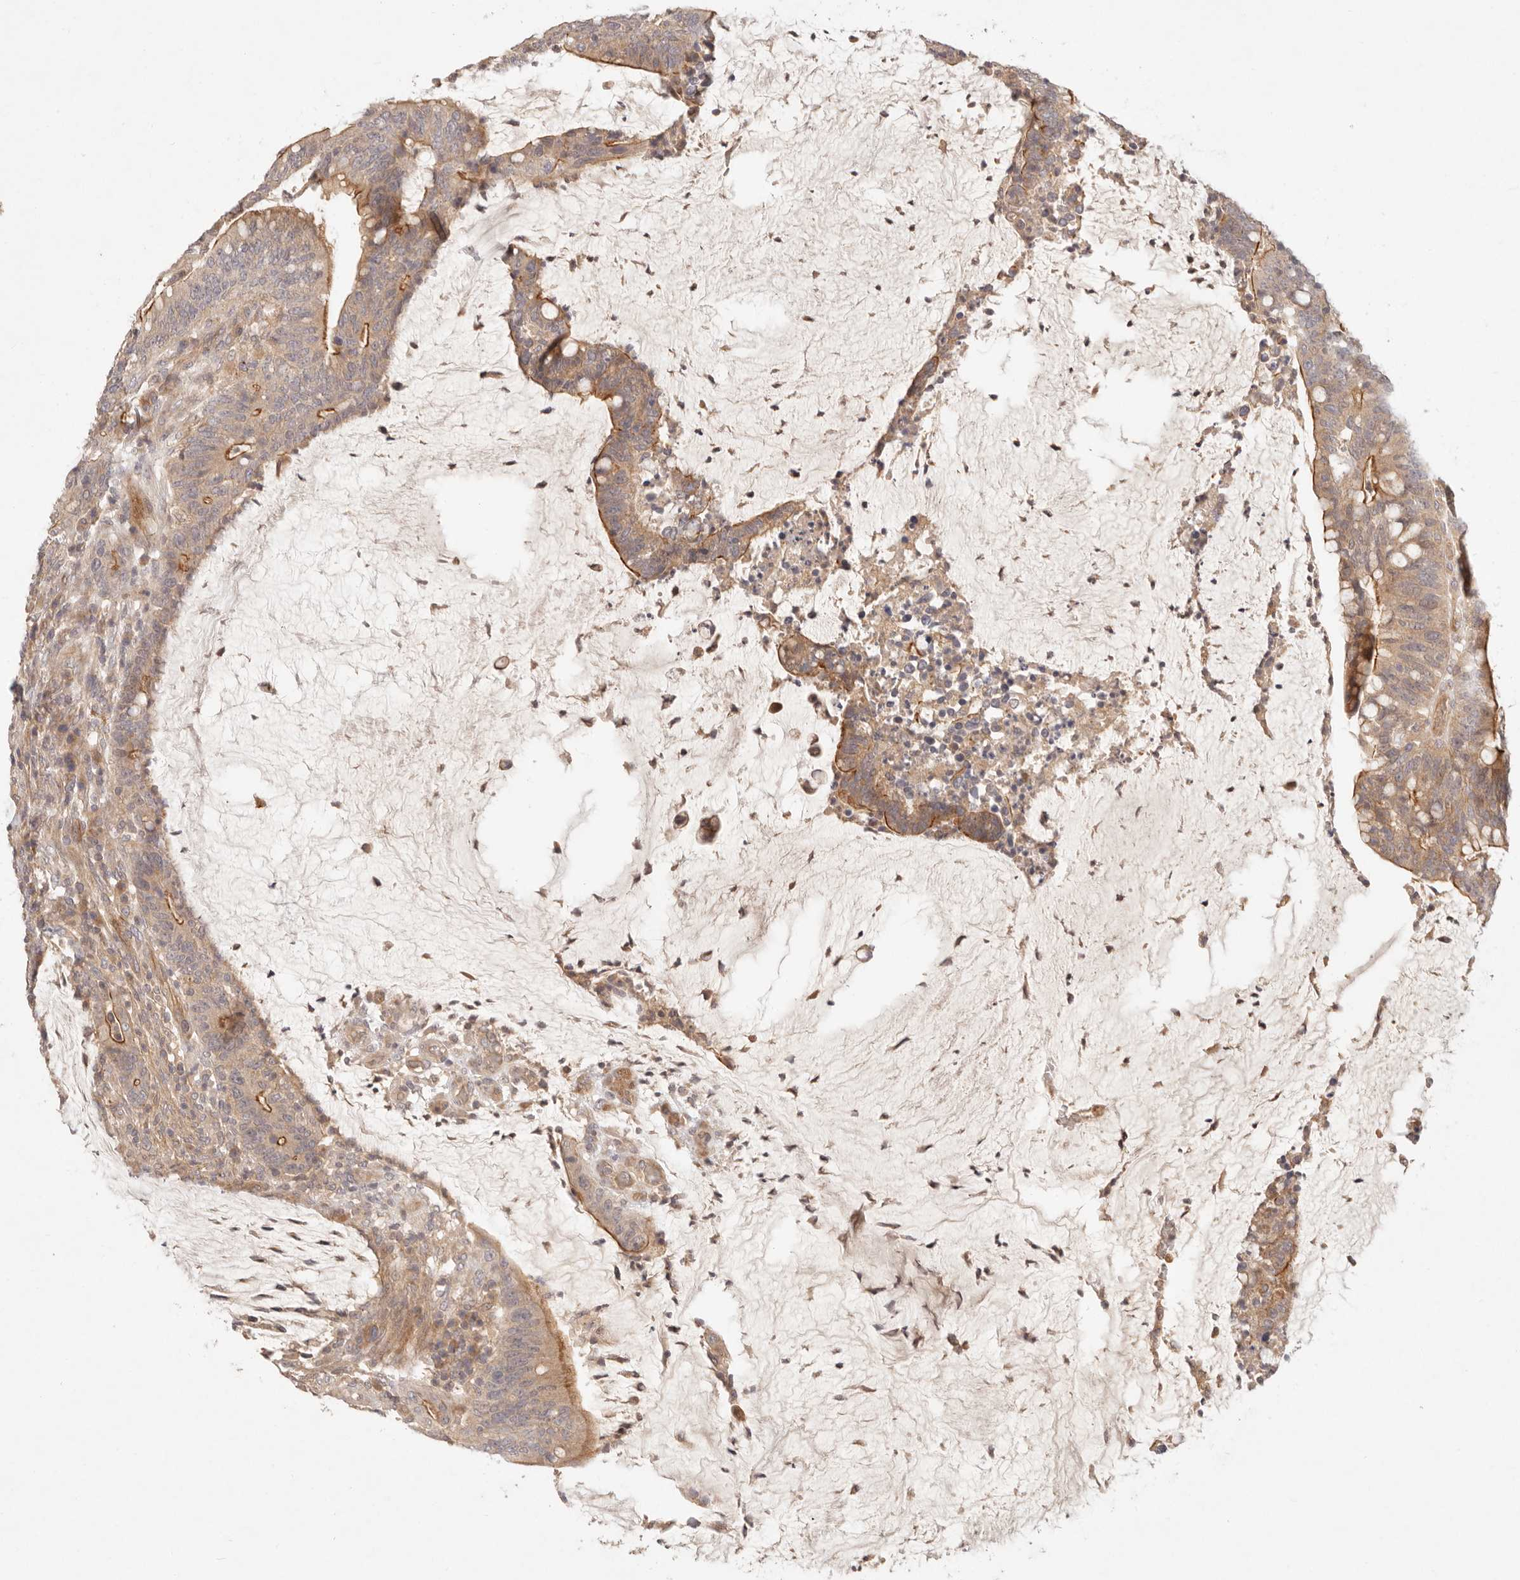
{"staining": {"intensity": "moderate", "quantity": "25%-75%", "location": "cytoplasmic/membranous"}, "tissue": "colorectal cancer", "cell_type": "Tumor cells", "image_type": "cancer", "snomed": [{"axis": "morphology", "description": "Adenocarcinoma, NOS"}, {"axis": "topography", "description": "Colon"}], "caption": "A medium amount of moderate cytoplasmic/membranous expression is appreciated in about 25%-75% of tumor cells in colorectal cancer (adenocarcinoma) tissue. The protein of interest is stained brown, and the nuclei are stained in blue (DAB IHC with brightfield microscopy, high magnification).", "gene": "PPP1R3B", "patient": {"sex": "female", "age": 66}}